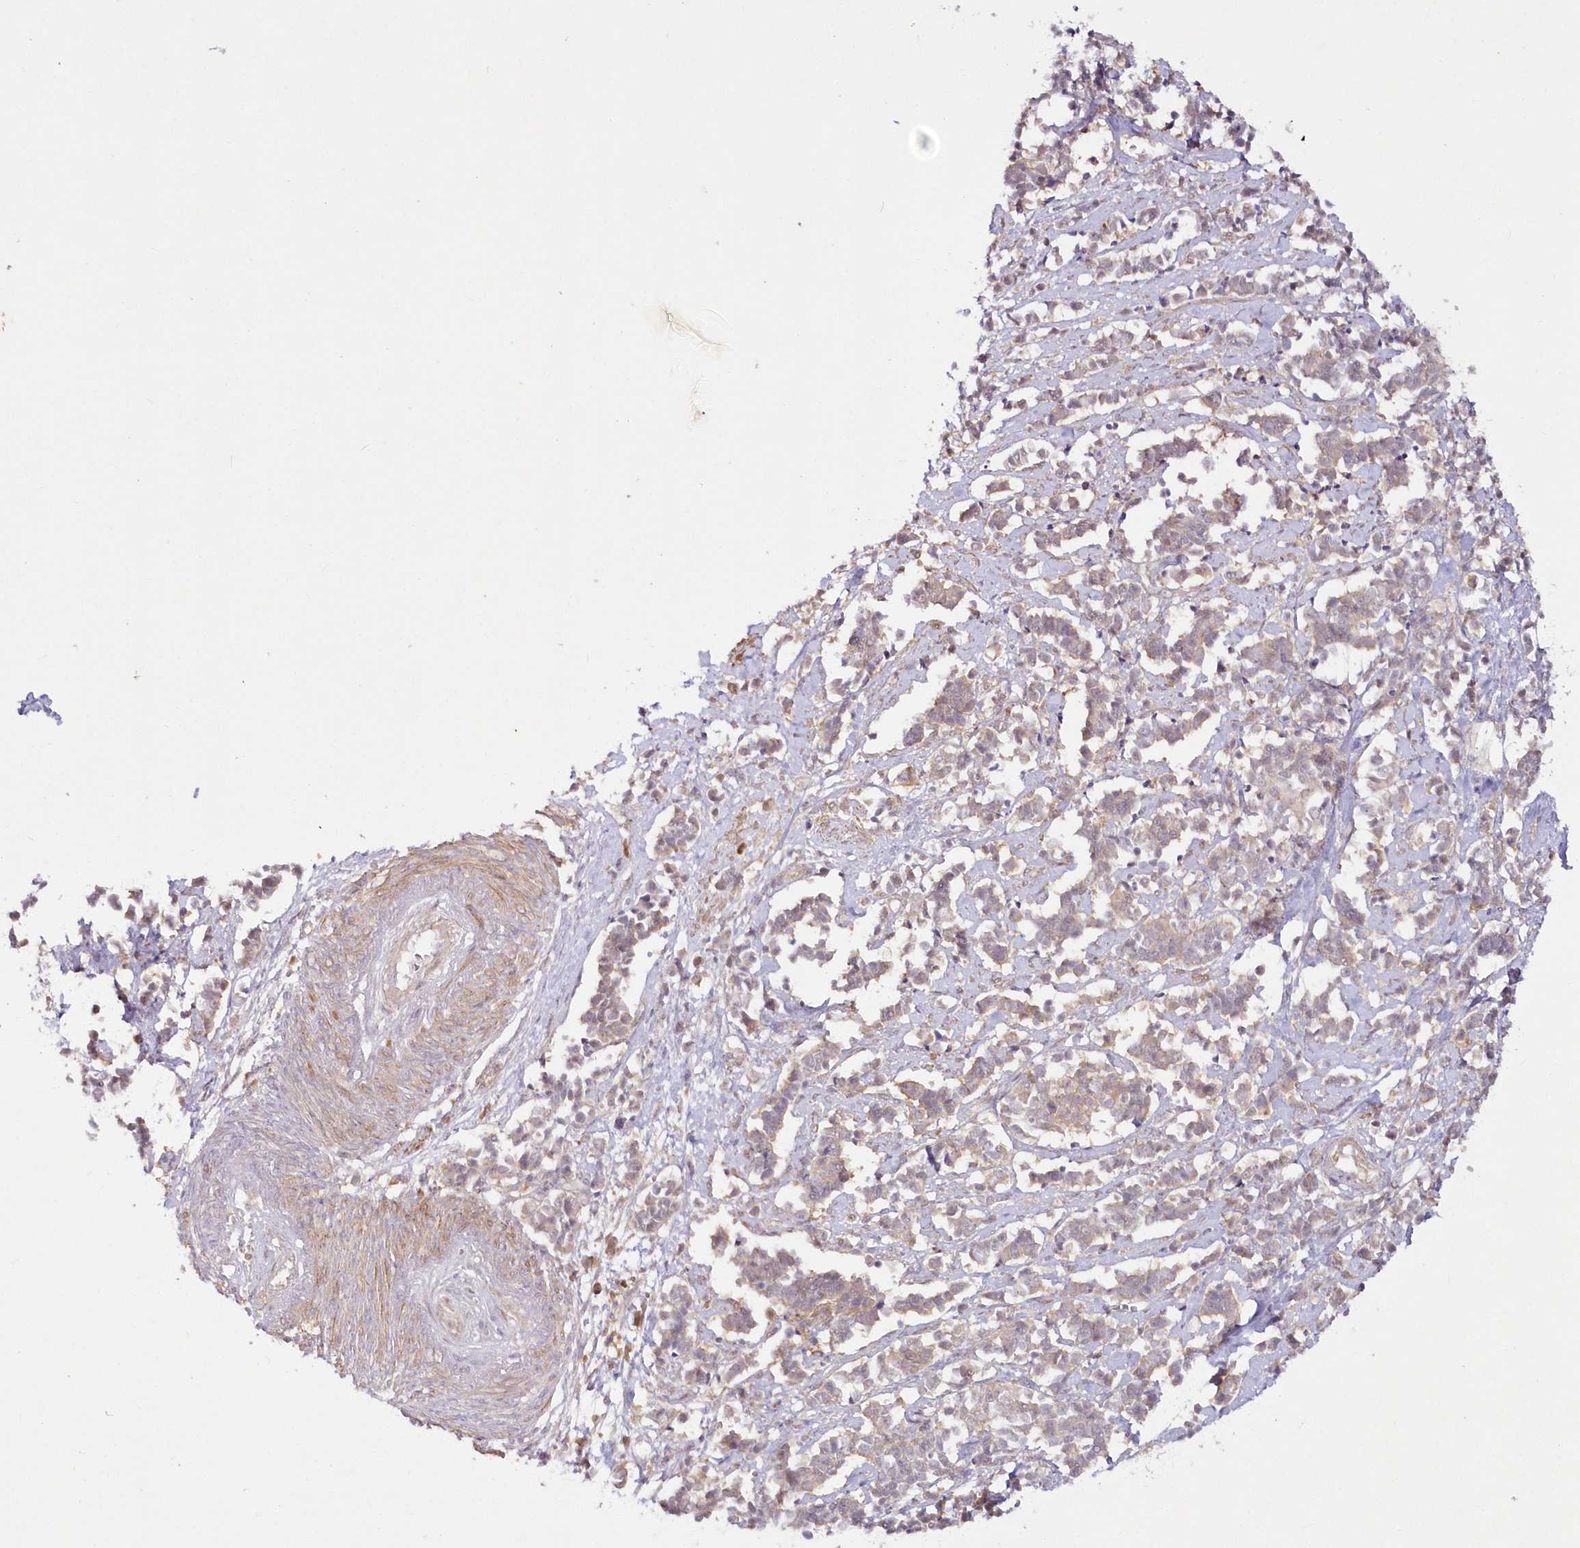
{"staining": {"intensity": "weak", "quantity": "<25%", "location": "cytoplasmic/membranous"}, "tissue": "cervical cancer", "cell_type": "Tumor cells", "image_type": "cancer", "snomed": [{"axis": "morphology", "description": "Normal tissue, NOS"}, {"axis": "morphology", "description": "Squamous cell carcinoma, NOS"}, {"axis": "topography", "description": "Cervix"}], "caption": "Immunohistochemical staining of human cervical squamous cell carcinoma exhibits no significant expression in tumor cells.", "gene": "IPMK", "patient": {"sex": "female", "age": 35}}